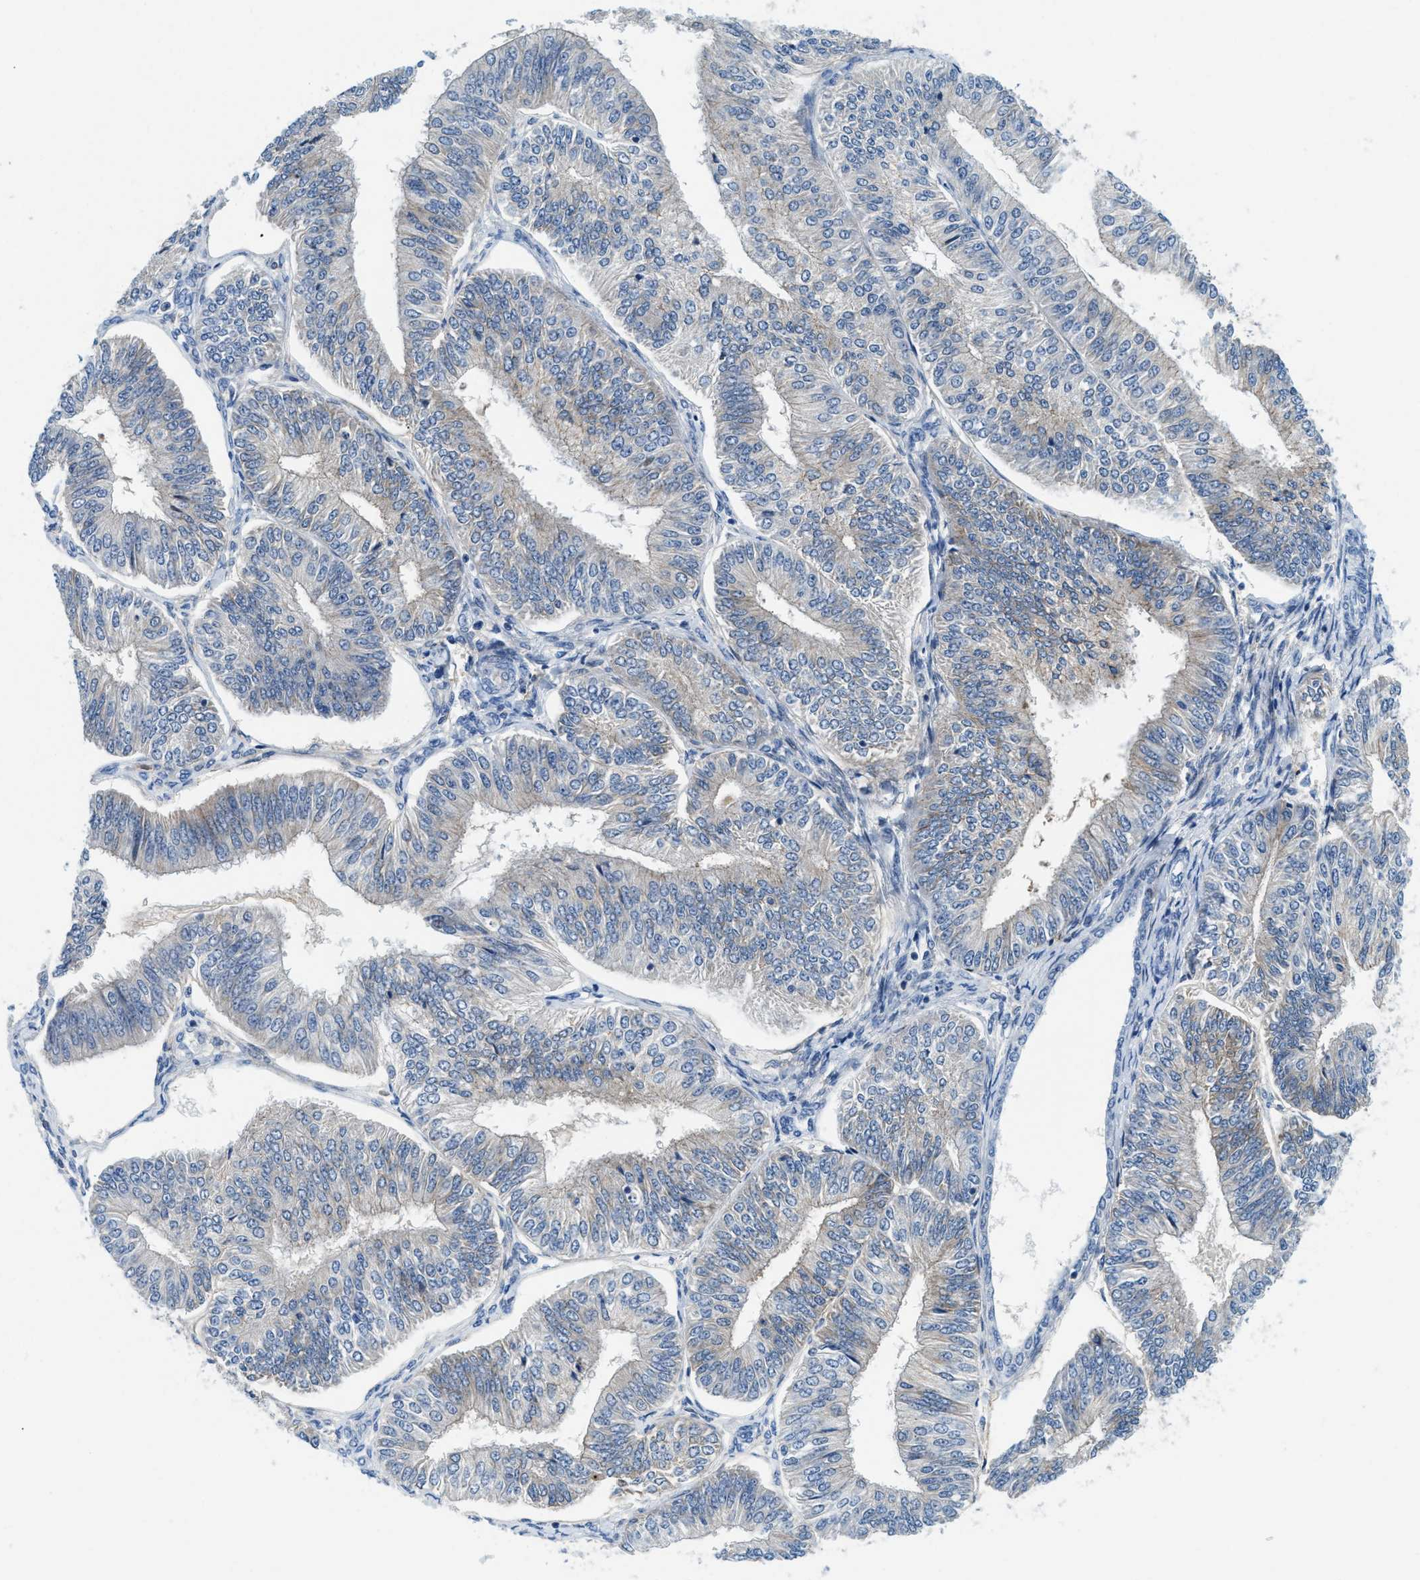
{"staining": {"intensity": "negative", "quantity": "none", "location": "none"}, "tissue": "endometrial cancer", "cell_type": "Tumor cells", "image_type": "cancer", "snomed": [{"axis": "morphology", "description": "Adenocarcinoma, NOS"}, {"axis": "topography", "description": "Endometrium"}], "caption": "High magnification brightfield microscopy of endometrial cancer stained with DAB (3,3'-diaminobenzidine) (brown) and counterstained with hematoxylin (blue): tumor cells show no significant staining.", "gene": "CFB", "patient": {"sex": "female", "age": 58}}